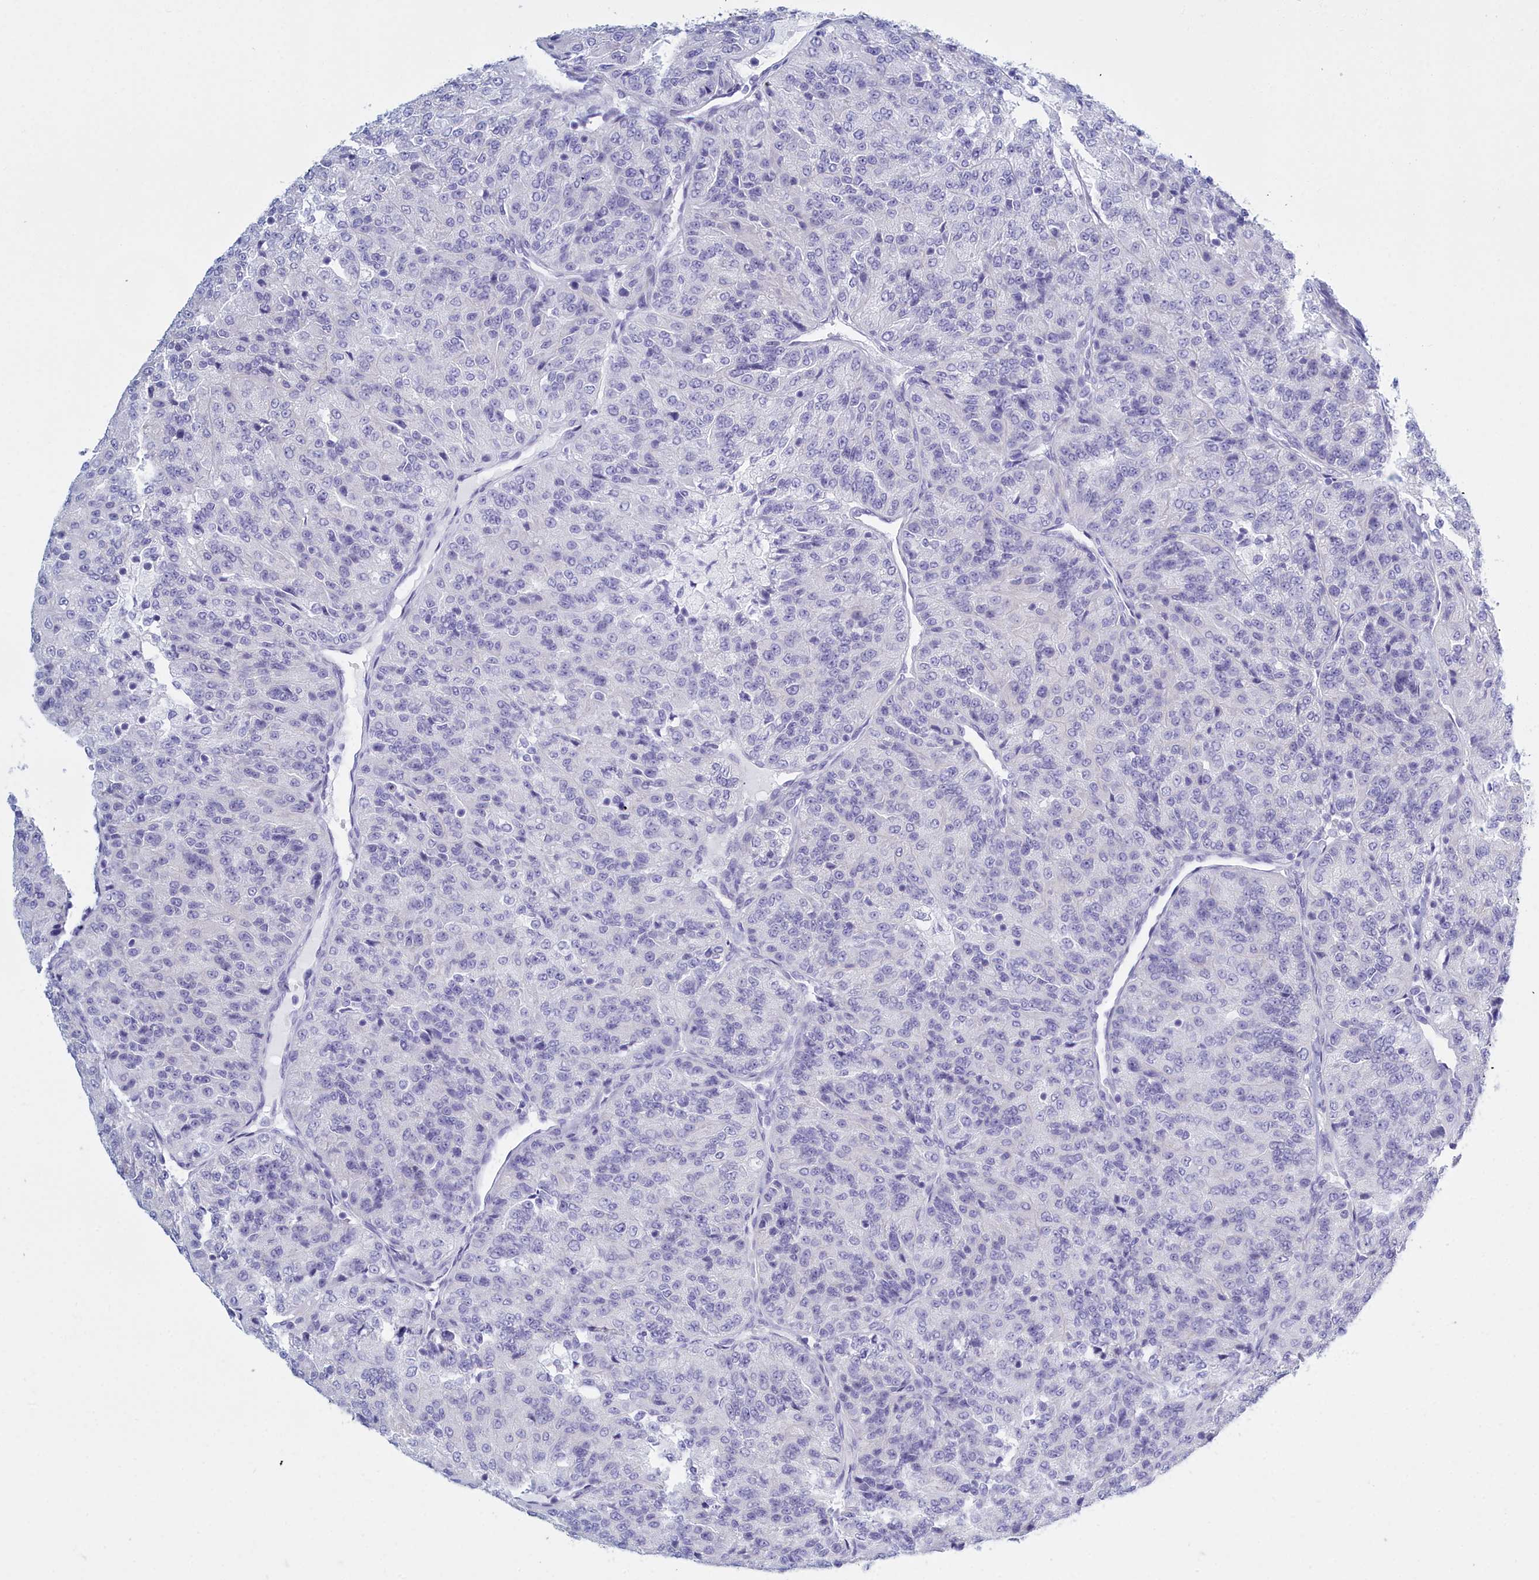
{"staining": {"intensity": "negative", "quantity": "none", "location": "none"}, "tissue": "renal cancer", "cell_type": "Tumor cells", "image_type": "cancer", "snomed": [{"axis": "morphology", "description": "Adenocarcinoma, NOS"}, {"axis": "topography", "description": "Kidney"}], "caption": "The immunohistochemistry (IHC) histopathology image has no significant staining in tumor cells of renal cancer (adenocarcinoma) tissue.", "gene": "TMEM97", "patient": {"sex": "female", "age": 63}}